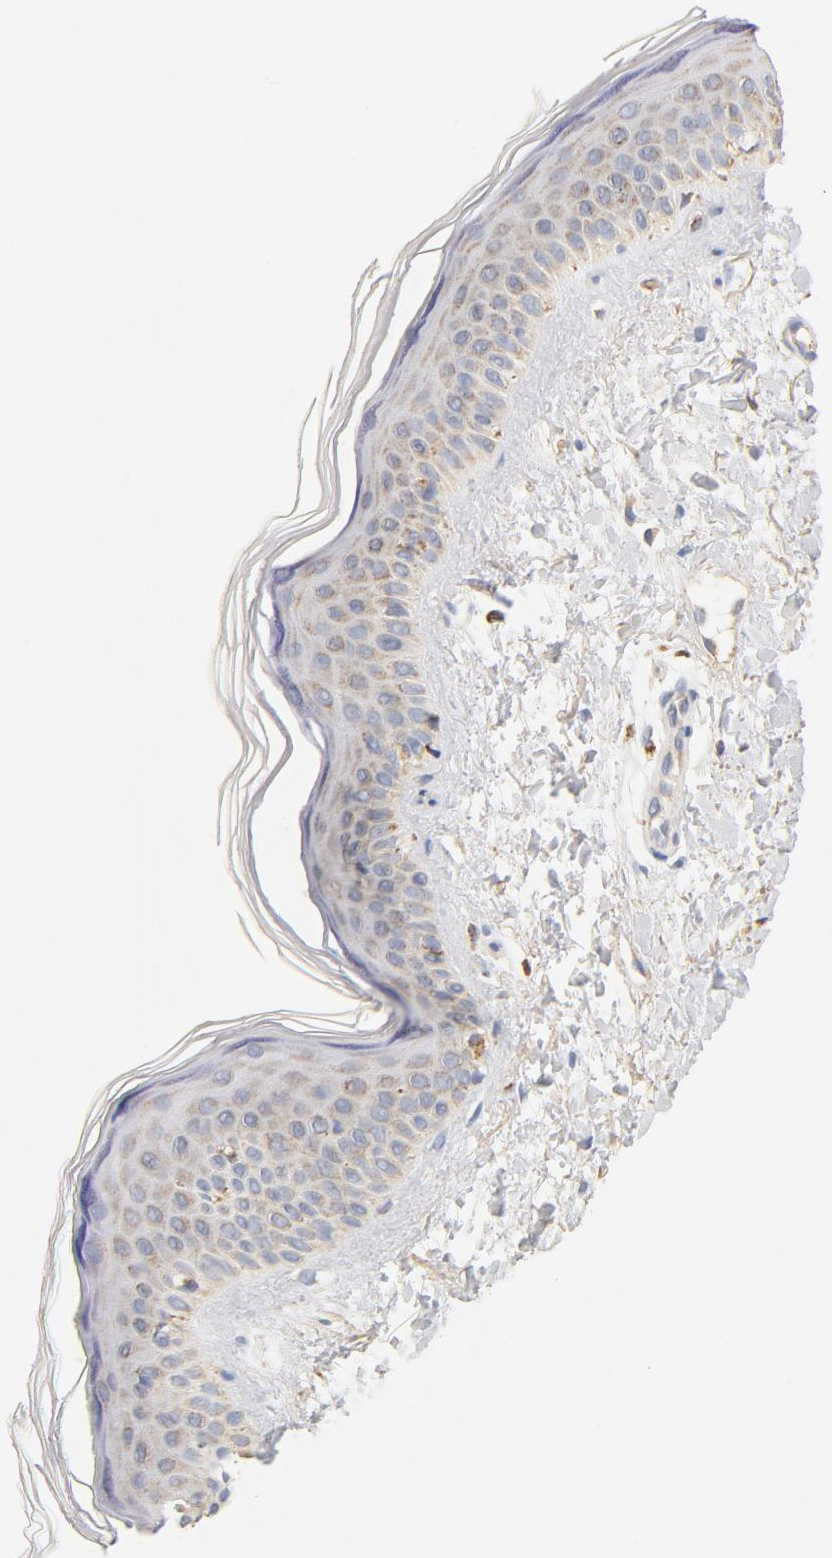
{"staining": {"intensity": "weak", "quantity": ">75%", "location": "cytoplasmic/membranous"}, "tissue": "skin", "cell_type": "Fibroblasts", "image_type": "normal", "snomed": [{"axis": "morphology", "description": "Normal tissue, NOS"}, {"axis": "topography", "description": "Skin"}], "caption": "Skin stained with a brown dye shows weak cytoplasmic/membranous positive expression in approximately >75% of fibroblasts.", "gene": "COX4I1", "patient": {"sex": "female", "age": 19}}